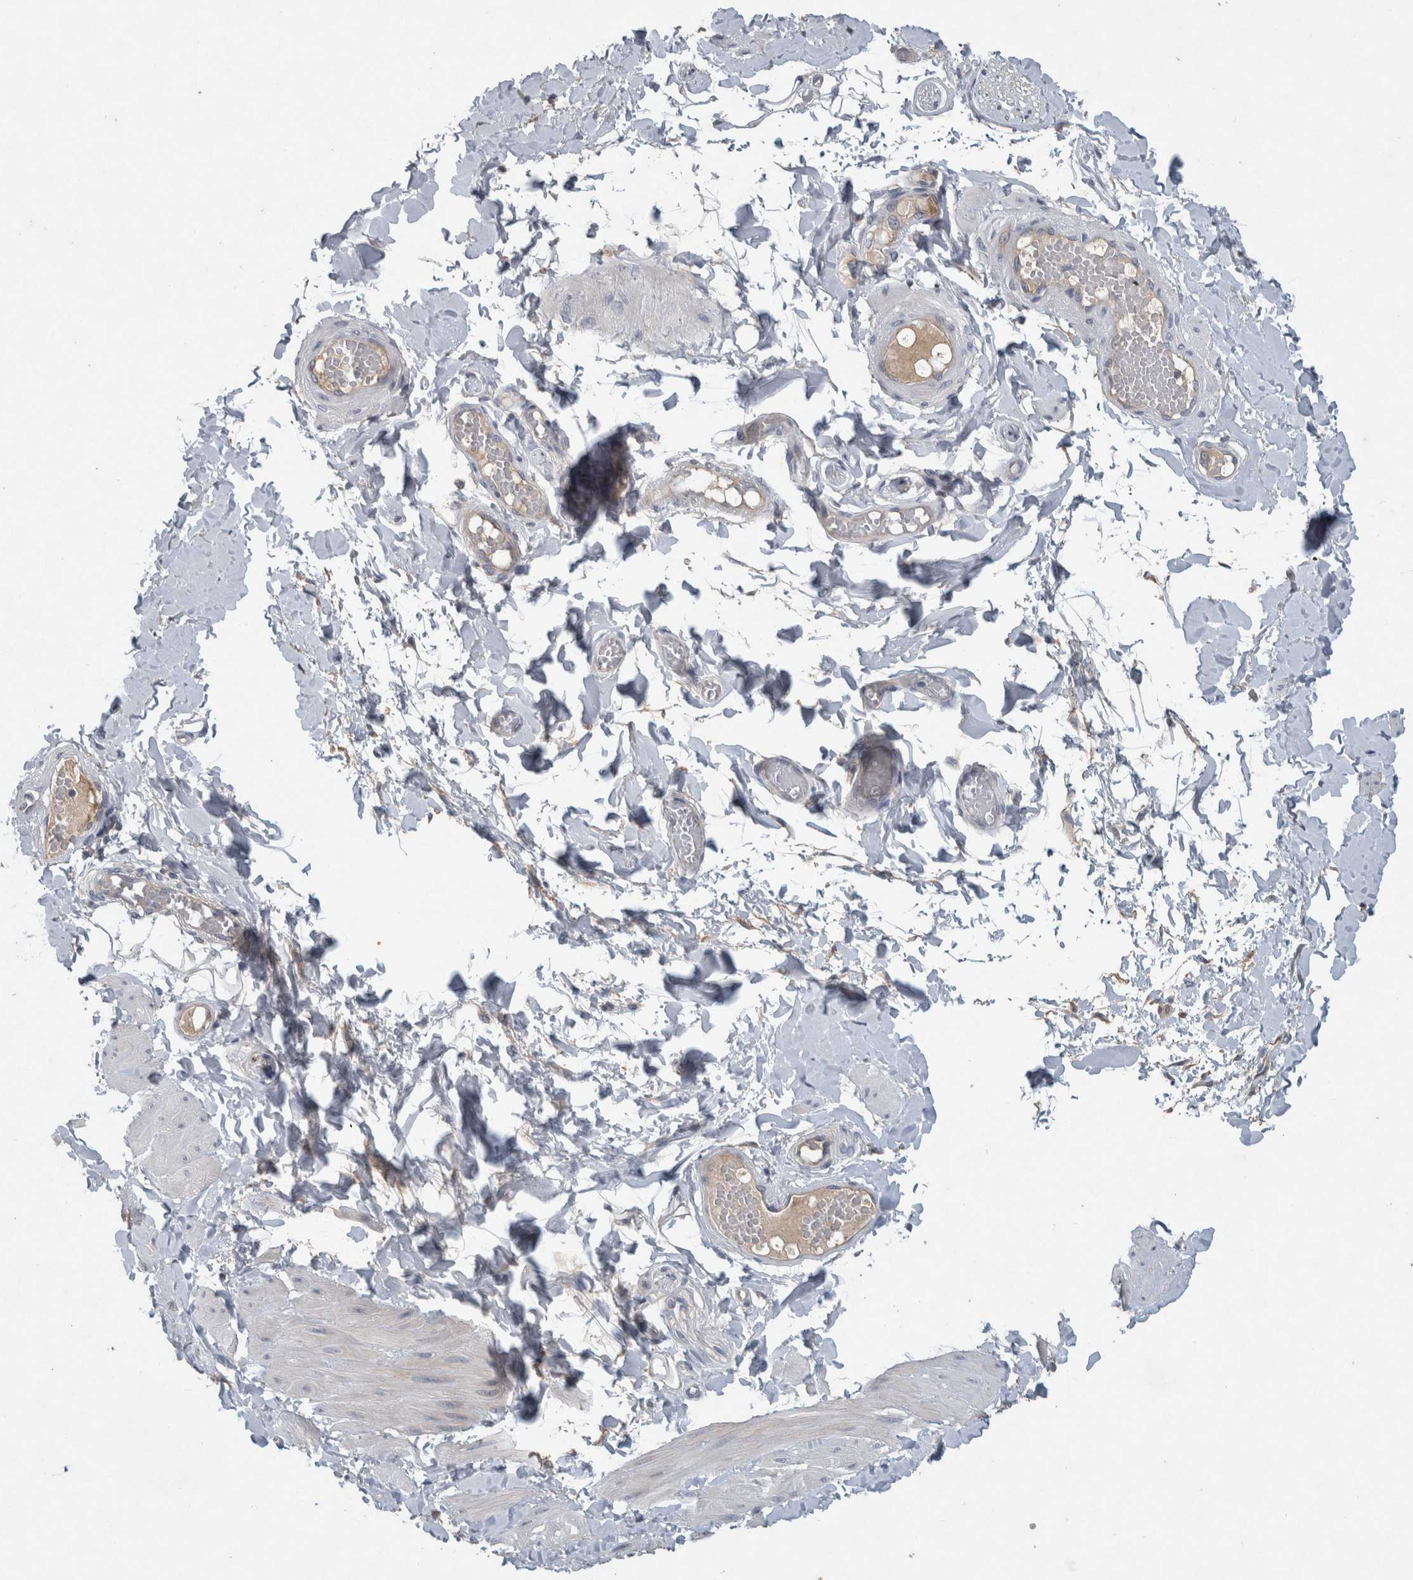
{"staining": {"intensity": "negative", "quantity": "none", "location": "none"}, "tissue": "adipose tissue", "cell_type": "Adipocytes", "image_type": "normal", "snomed": [{"axis": "morphology", "description": "Normal tissue, NOS"}, {"axis": "topography", "description": "Adipose tissue"}, {"axis": "topography", "description": "Vascular tissue"}, {"axis": "topography", "description": "Peripheral nerve tissue"}], "caption": "IHC micrograph of normal adipose tissue: adipose tissue stained with DAB shows no significant protein expression in adipocytes.", "gene": "HEXD", "patient": {"sex": "male", "age": 25}}